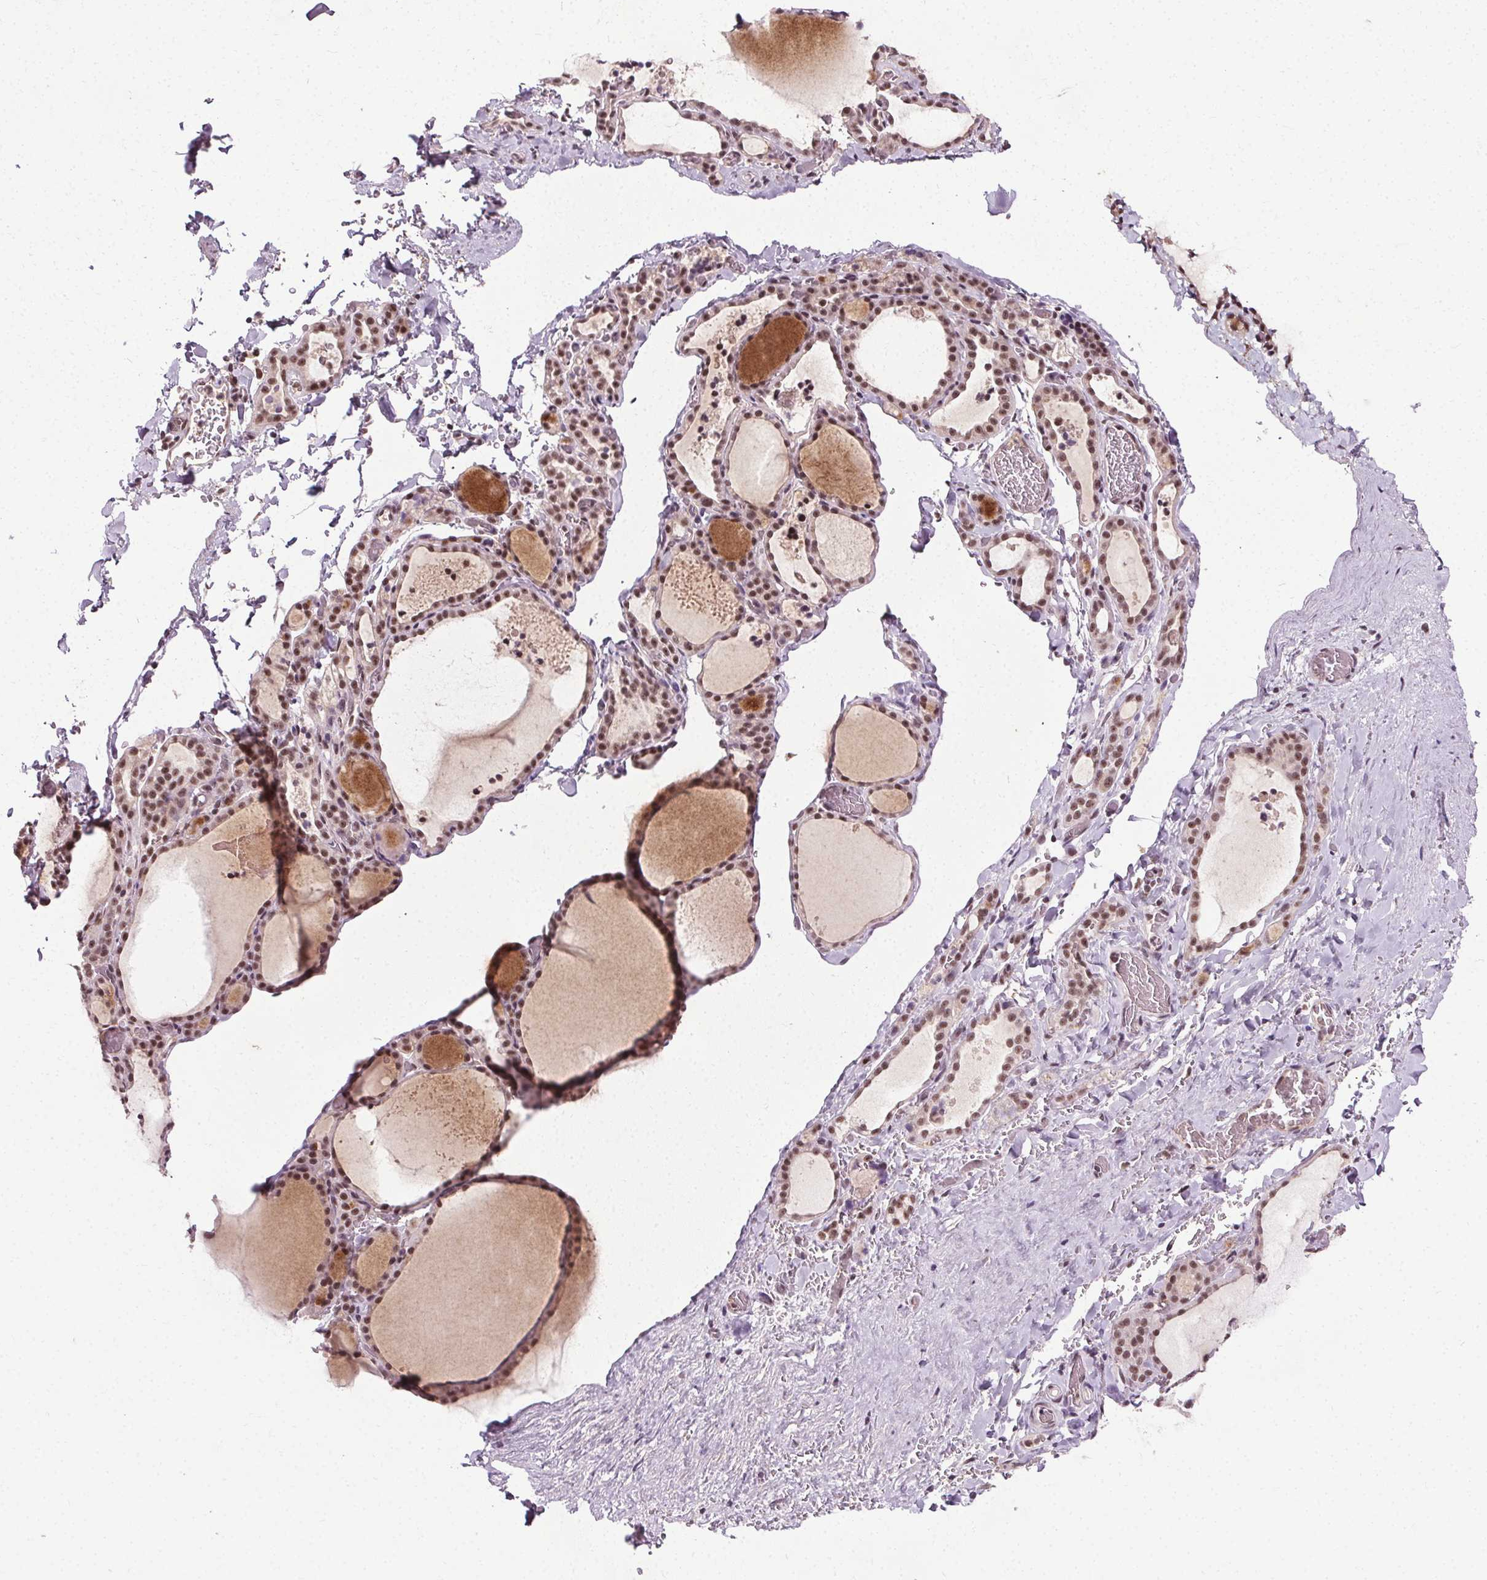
{"staining": {"intensity": "moderate", "quantity": ">75%", "location": "nuclear"}, "tissue": "thyroid gland", "cell_type": "Glandular cells", "image_type": "normal", "snomed": [{"axis": "morphology", "description": "Normal tissue, NOS"}, {"axis": "topography", "description": "Thyroid gland"}], "caption": "This image exhibits immunohistochemistry (IHC) staining of normal human thyroid gland, with medium moderate nuclear staining in approximately >75% of glandular cells.", "gene": "MED6", "patient": {"sex": "female", "age": 22}}